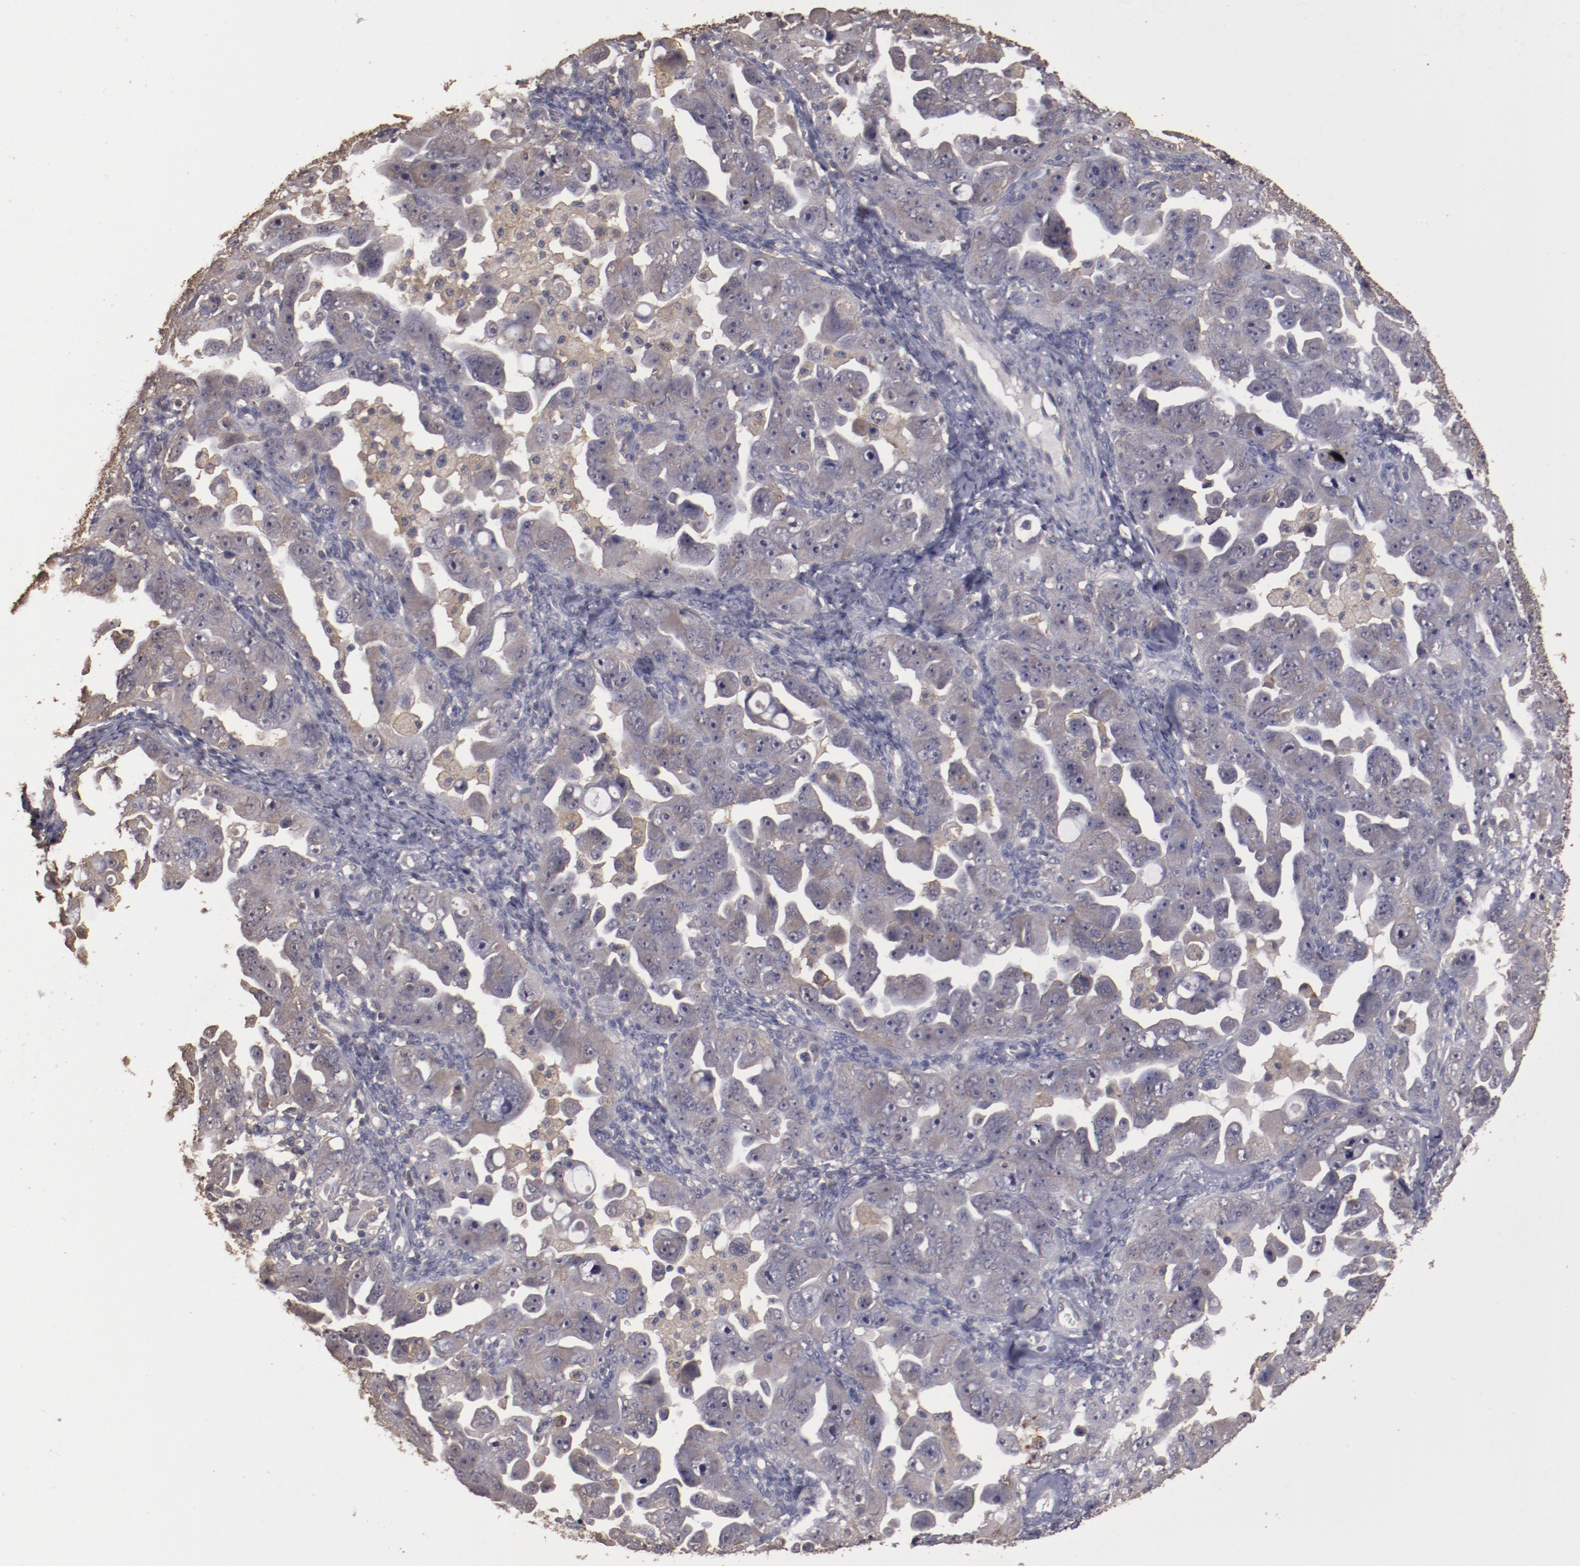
{"staining": {"intensity": "weak", "quantity": "25%-75%", "location": "cytoplasmic/membranous"}, "tissue": "ovarian cancer", "cell_type": "Tumor cells", "image_type": "cancer", "snomed": [{"axis": "morphology", "description": "Cystadenocarcinoma, serous, NOS"}, {"axis": "topography", "description": "Ovary"}], "caption": "A photomicrograph showing weak cytoplasmic/membranous expression in about 25%-75% of tumor cells in ovarian cancer (serous cystadenocarcinoma), as visualized by brown immunohistochemical staining.", "gene": "FAT1", "patient": {"sex": "female", "age": 66}}